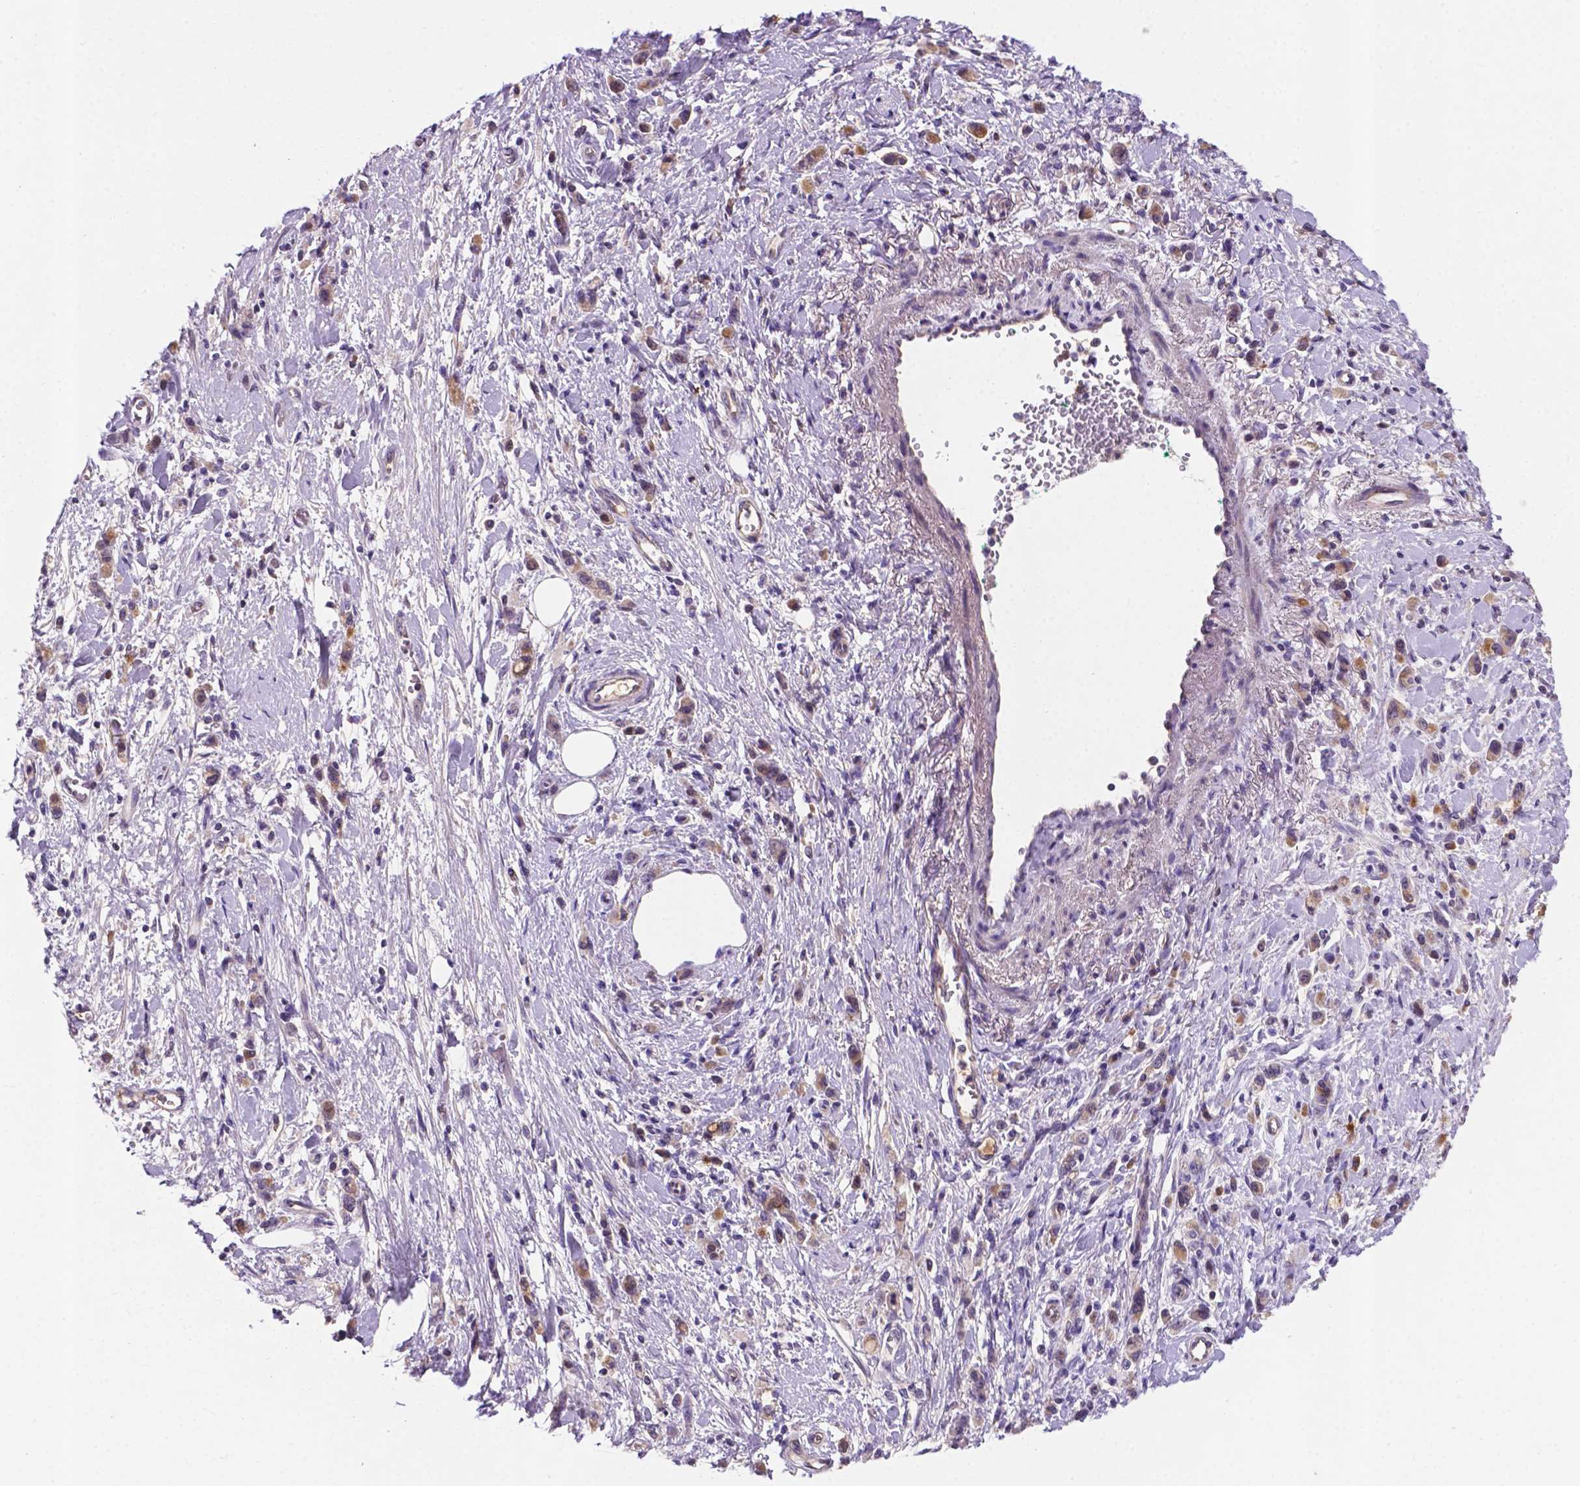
{"staining": {"intensity": "weak", "quantity": ">75%", "location": "cytoplasmic/membranous"}, "tissue": "stomach cancer", "cell_type": "Tumor cells", "image_type": "cancer", "snomed": [{"axis": "morphology", "description": "Adenocarcinoma, NOS"}, {"axis": "topography", "description": "Stomach"}], "caption": "Protein staining reveals weak cytoplasmic/membranous staining in approximately >75% of tumor cells in adenocarcinoma (stomach). The staining was performed using DAB, with brown indicating positive protein expression. Nuclei are stained blue with hematoxylin.", "gene": "TM4SF20", "patient": {"sex": "male", "age": 77}}